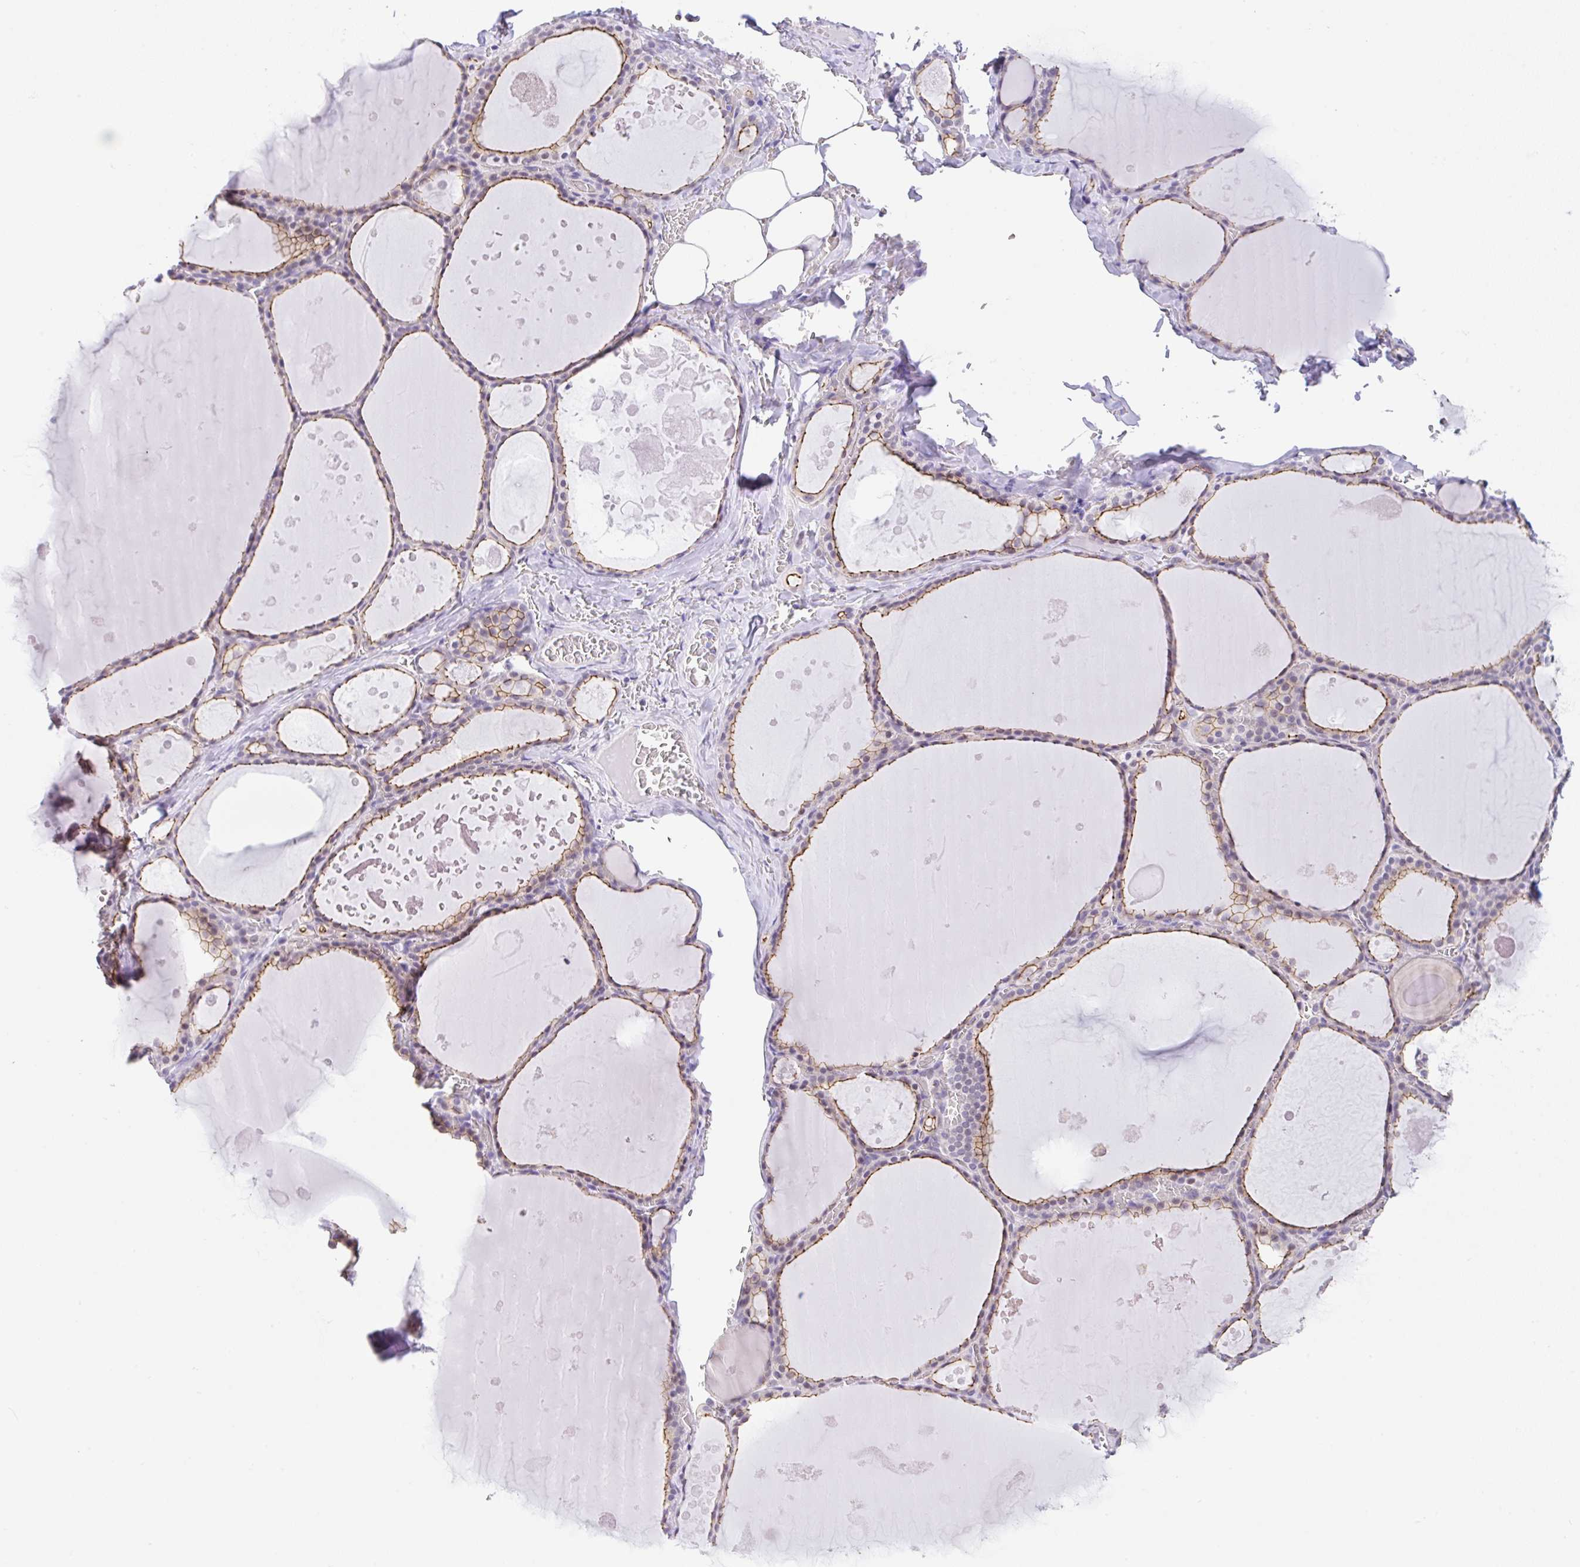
{"staining": {"intensity": "moderate", "quantity": ">75%", "location": "cytoplasmic/membranous"}, "tissue": "thyroid gland", "cell_type": "Glandular cells", "image_type": "normal", "snomed": [{"axis": "morphology", "description": "Normal tissue, NOS"}, {"axis": "topography", "description": "Thyroid gland"}], "caption": "Glandular cells reveal medium levels of moderate cytoplasmic/membranous staining in about >75% of cells in unremarkable thyroid gland.", "gene": "CGNL1", "patient": {"sex": "male", "age": 56}}